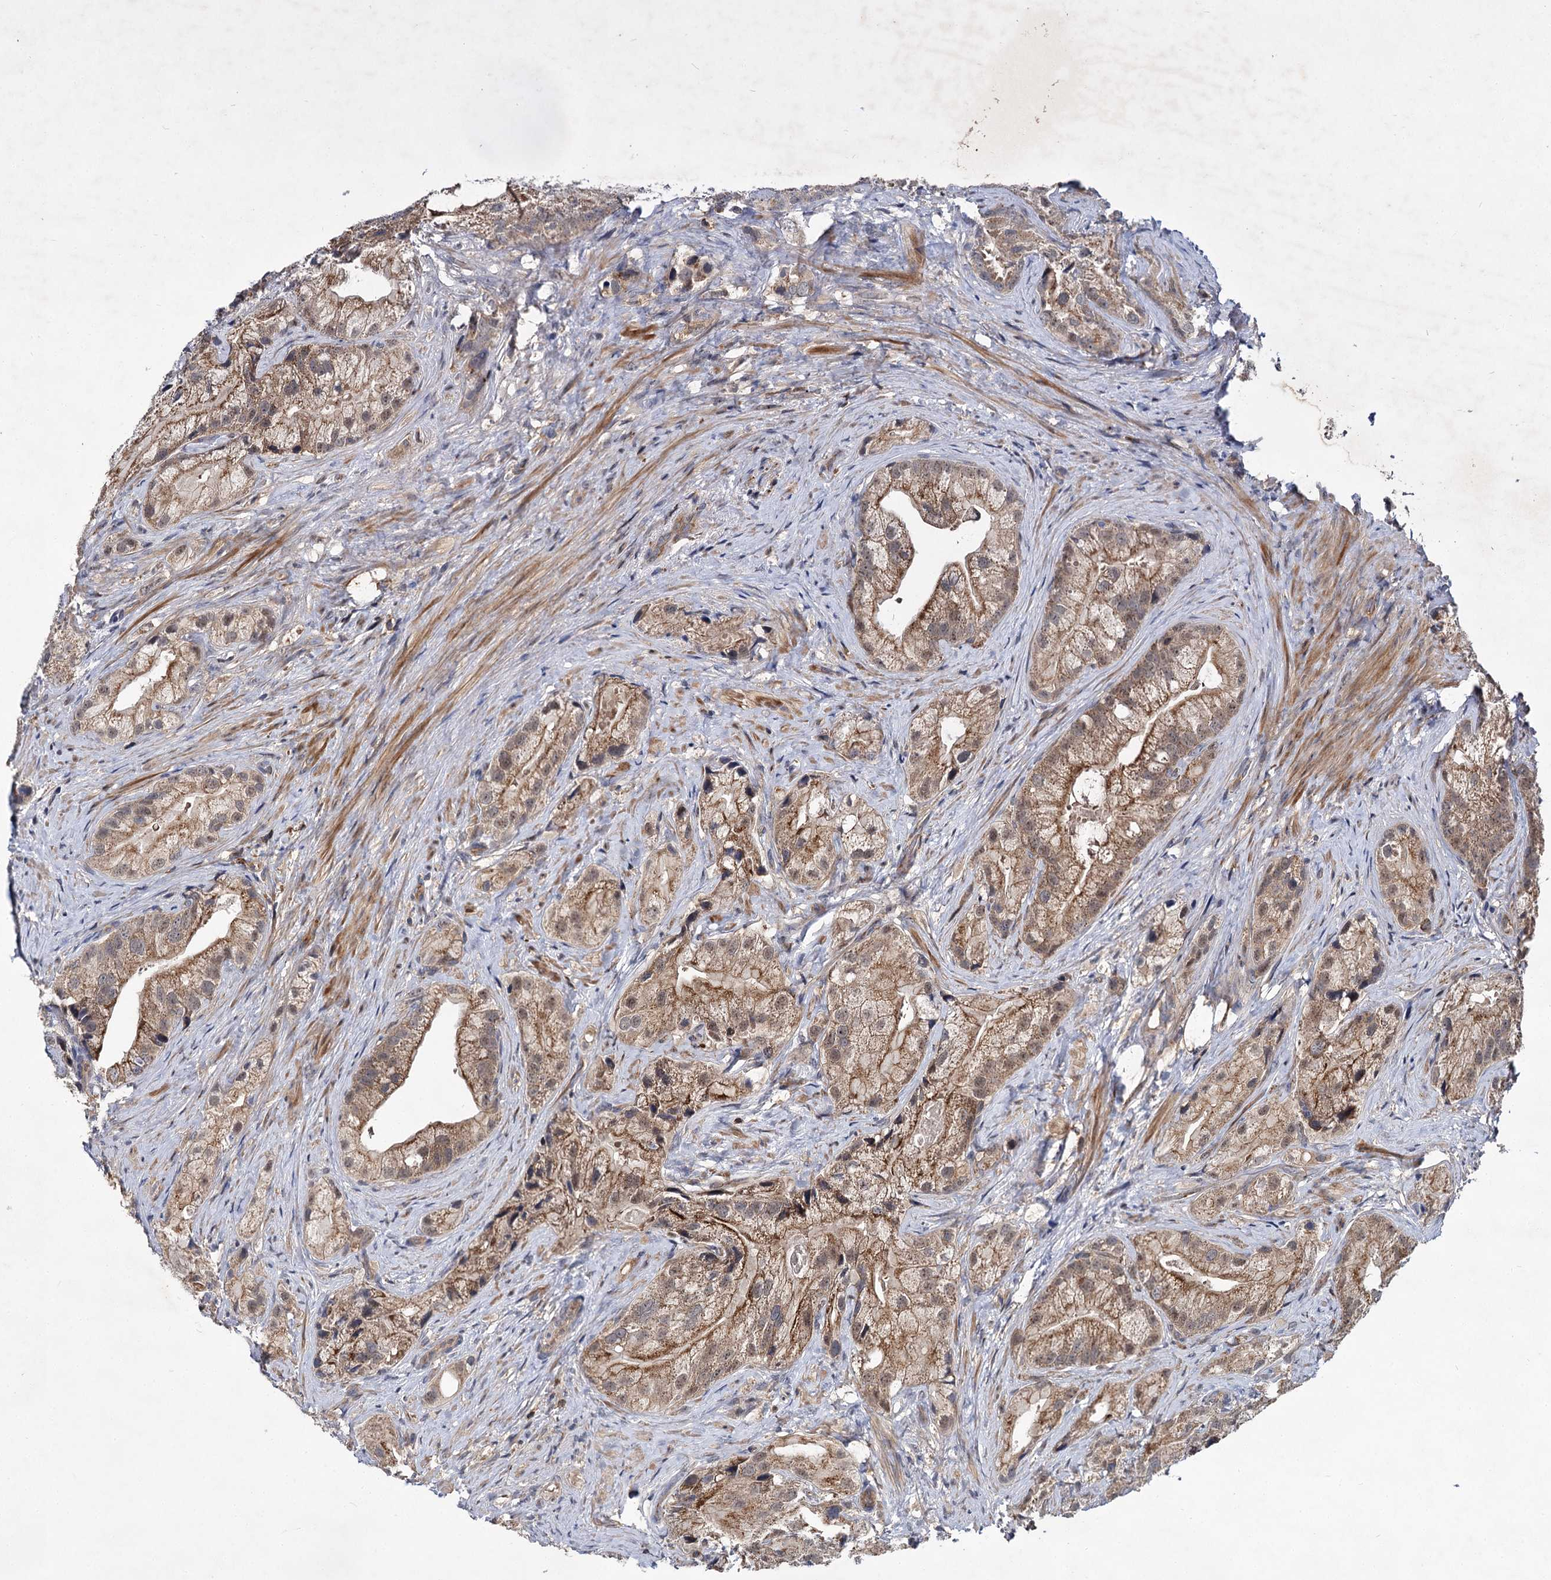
{"staining": {"intensity": "moderate", "quantity": "25%-75%", "location": "cytoplasmic/membranous"}, "tissue": "prostate cancer", "cell_type": "Tumor cells", "image_type": "cancer", "snomed": [{"axis": "morphology", "description": "Adenocarcinoma, Low grade"}, {"axis": "topography", "description": "Prostate"}], "caption": "Prostate adenocarcinoma (low-grade) stained with a protein marker shows moderate staining in tumor cells.", "gene": "ABLIM1", "patient": {"sex": "male", "age": 71}}